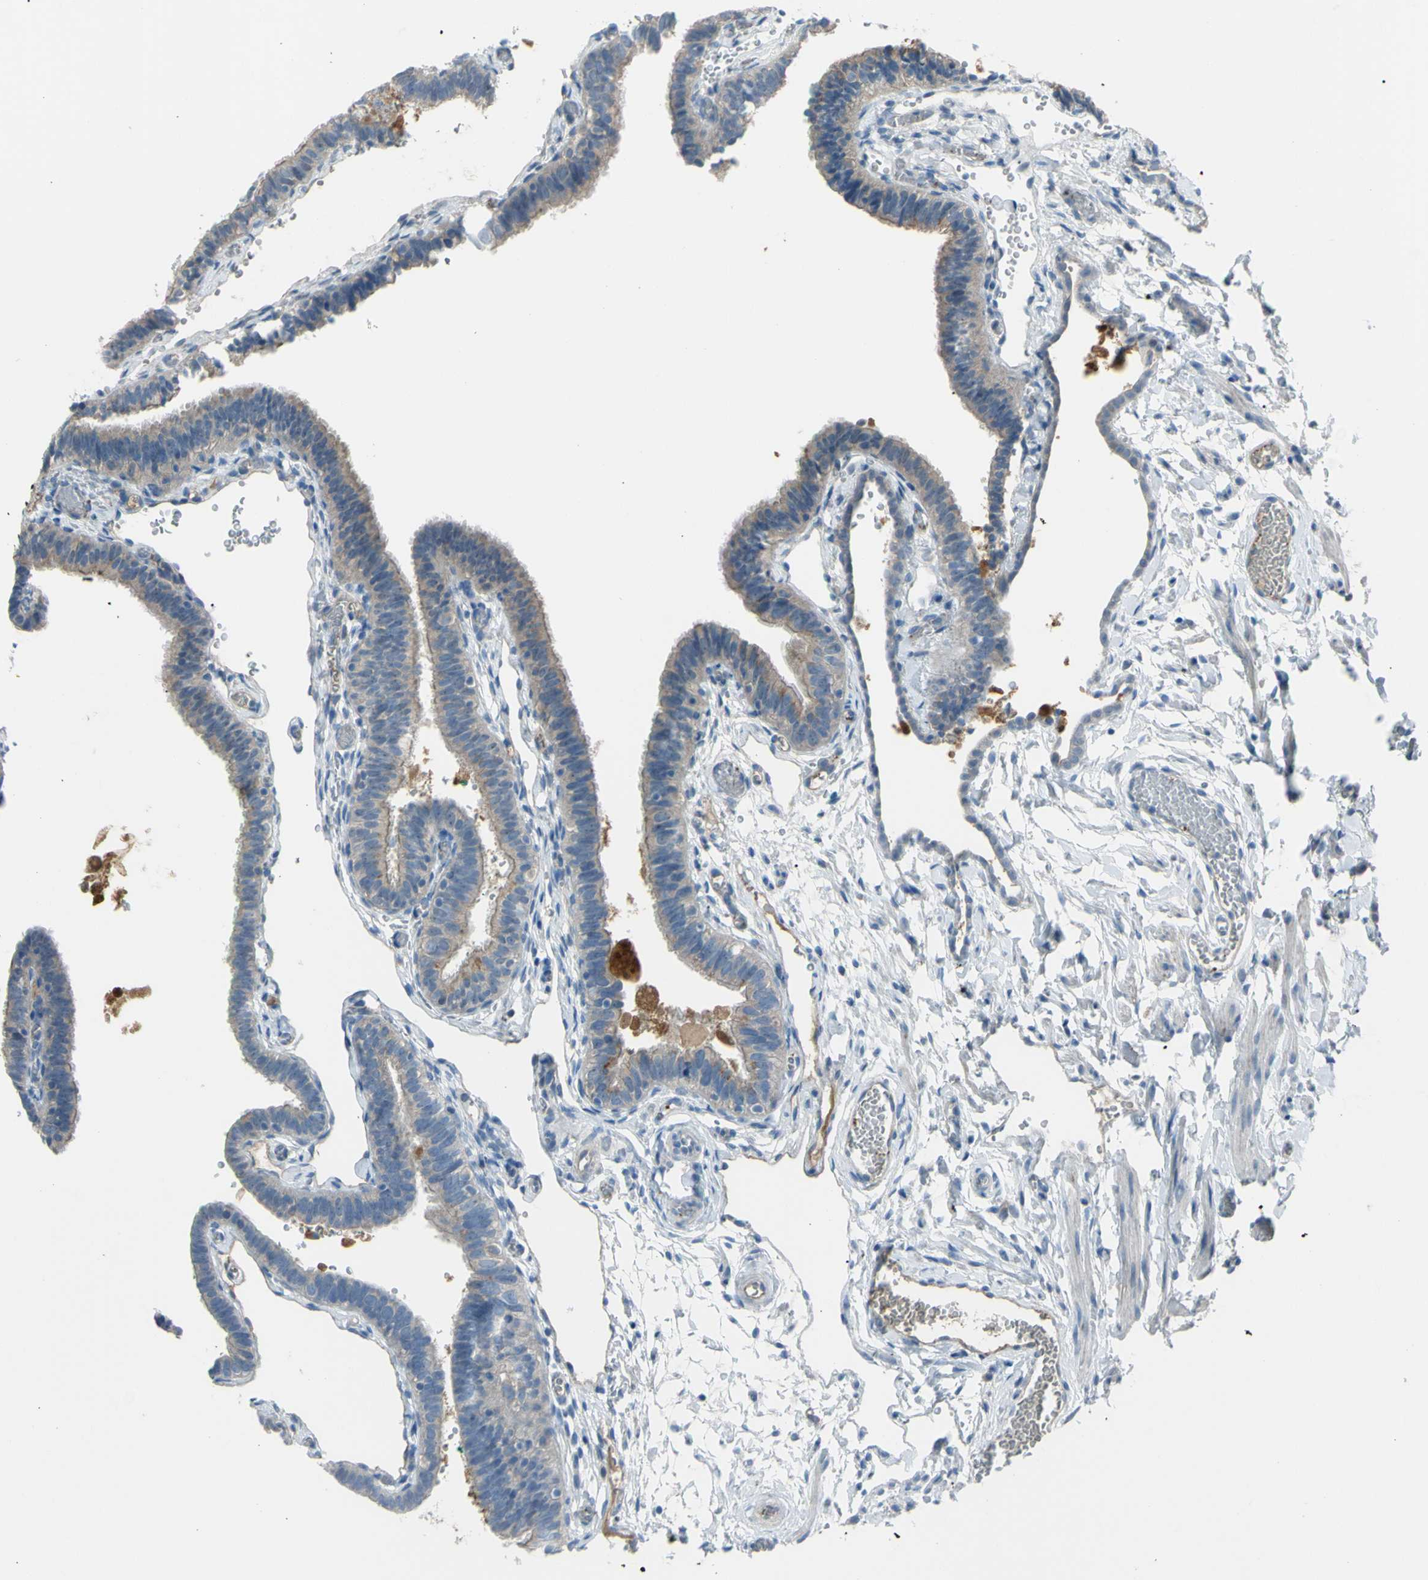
{"staining": {"intensity": "weak", "quantity": "25%-75%", "location": "cytoplasmic/membranous"}, "tissue": "fallopian tube", "cell_type": "Glandular cells", "image_type": "normal", "snomed": [{"axis": "morphology", "description": "Normal tissue, NOS"}, {"axis": "topography", "description": "Fallopian tube"}], "caption": "Immunohistochemistry (IHC) micrograph of benign human fallopian tube stained for a protein (brown), which reveals low levels of weak cytoplasmic/membranous staining in about 25%-75% of glandular cells.", "gene": "ATRN", "patient": {"sex": "female", "age": 46}}